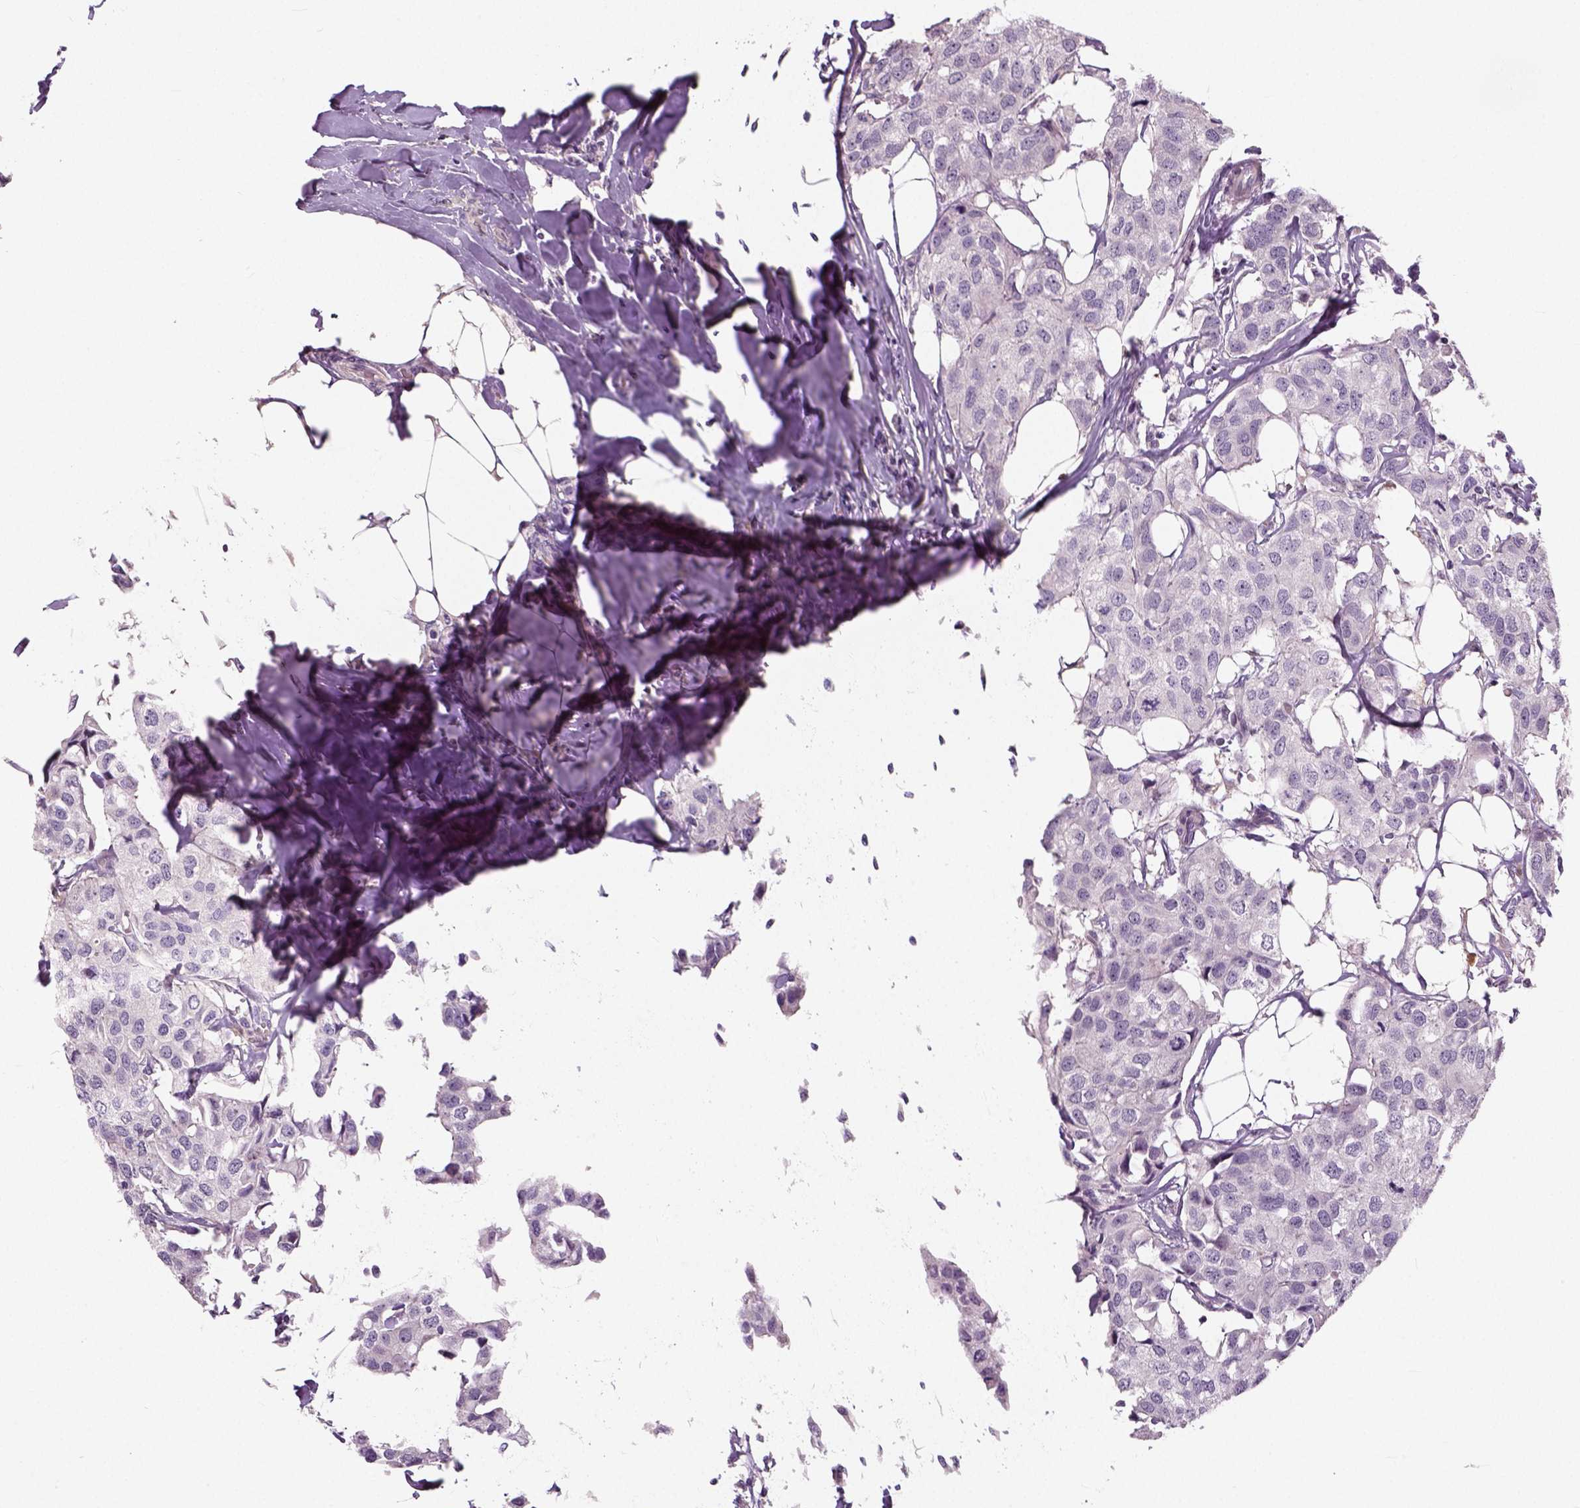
{"staining": {"intensity": "negative", "quantity": "none", "location": "none"}, "tissue": "breast cancer", "cell_type": "Tumor cells", "image_type": "cancer", "snomed": [{"axis": "morphology", "description": "Duct carcinoma"}, {"axis": "topography", "description": "Breast"}], "caption": "This micrograph is of breast intraductal carcinoma stained with IHC to label a protein in brown with the nuclei are counter-stained blue. There is no staining in tumor cells.", "gene": "NECAB1", "patient": {"sex": "female", "age": 80}}